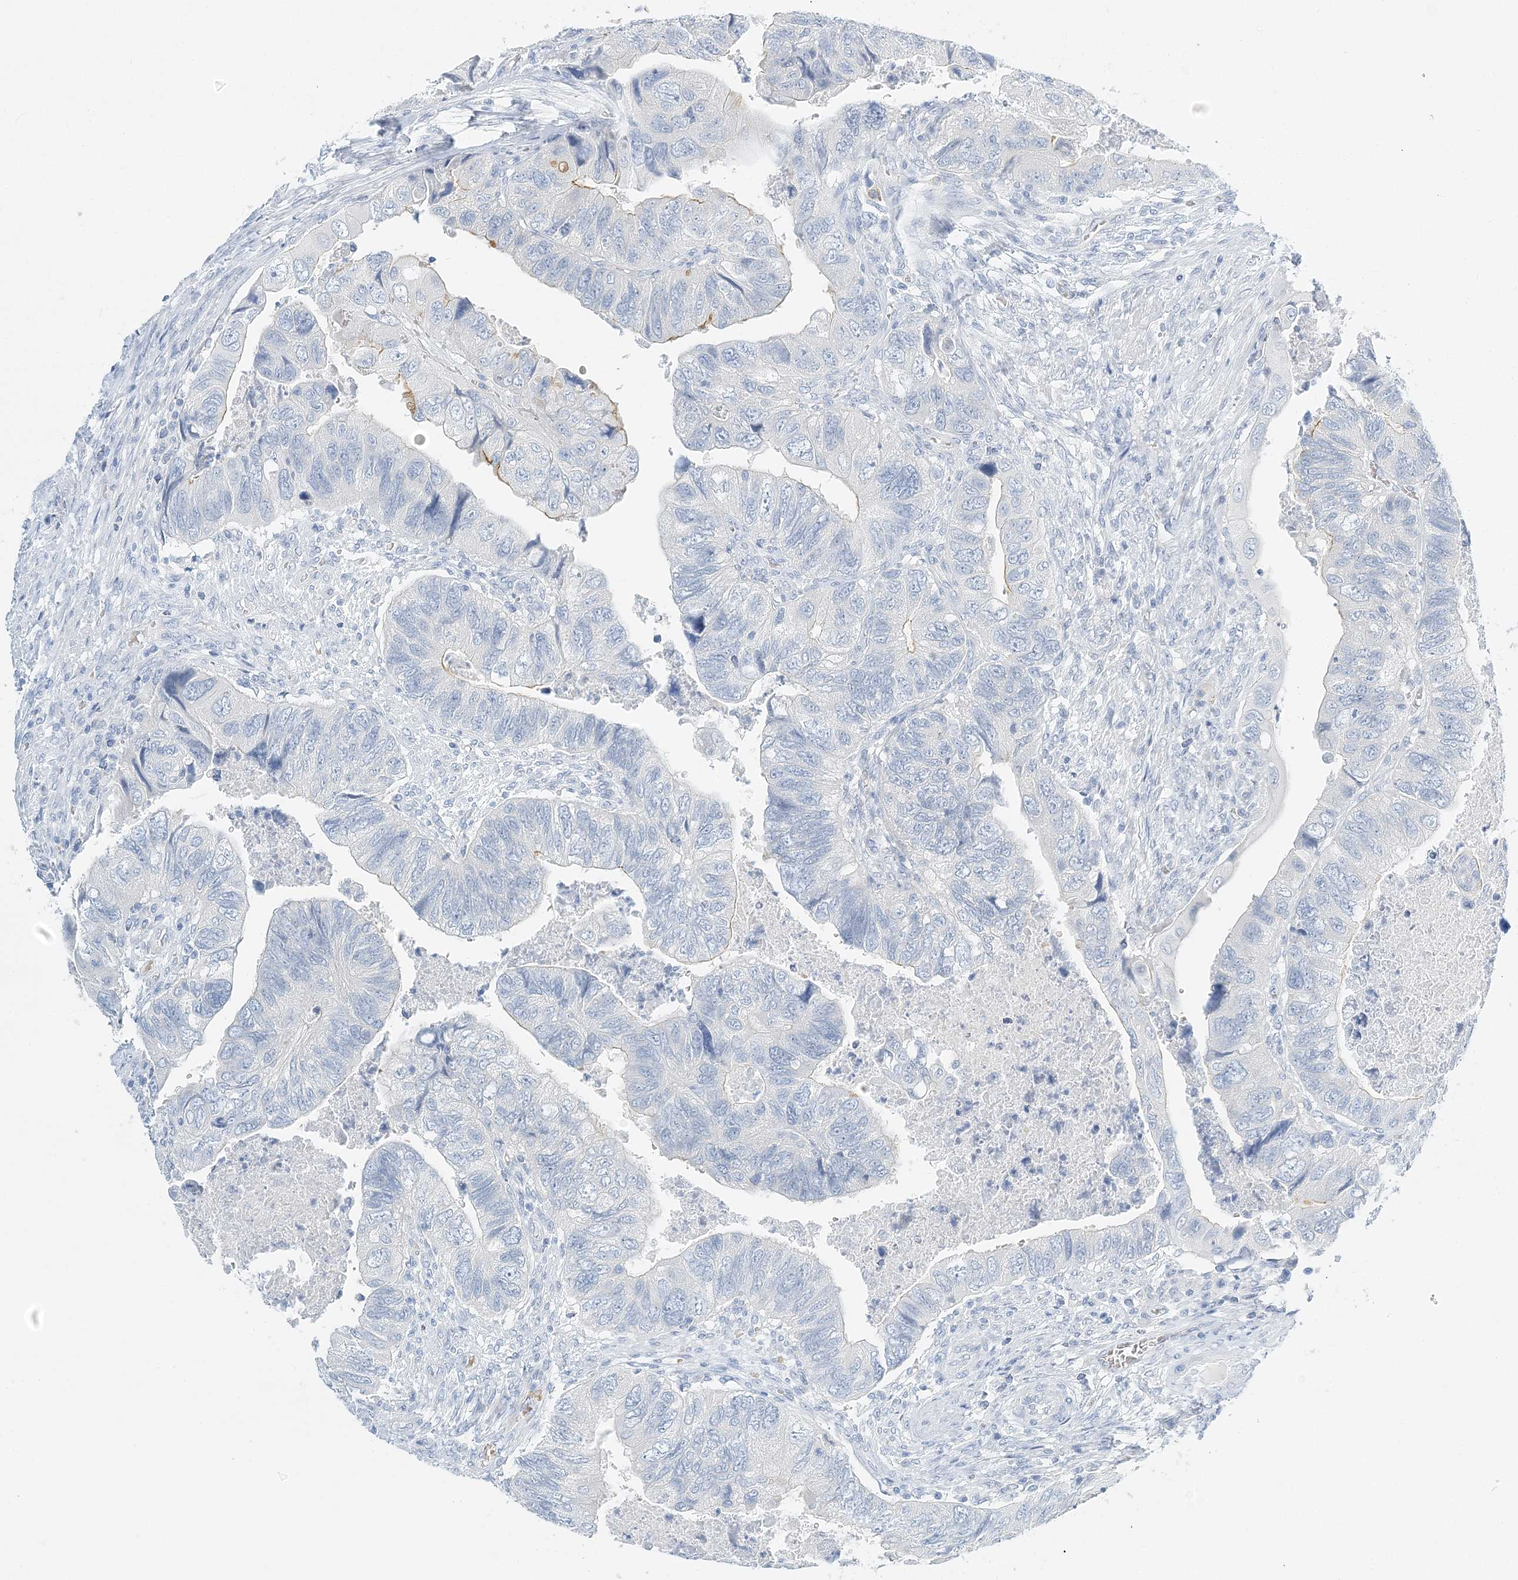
{"staining": {"intensity": "weak", "quantity": "<25%", "location": "cytoplasmic/membranous"}, "tissue": "colorectal cancer", "cell_type": "Tumor cells", "image_type": "cancer", "snomed": [{"axis": "morphology", "description": "Adenocarcinoma, NOS"}, {"axis": "topography", "description": "Rectum"}], "caption": "Histopathology image shows no significant protein staining in tumor cells of colorectal cancer (adenocarcinoma).", "gene": "VILL", "patient": {"sex": "male", "age": 63}}